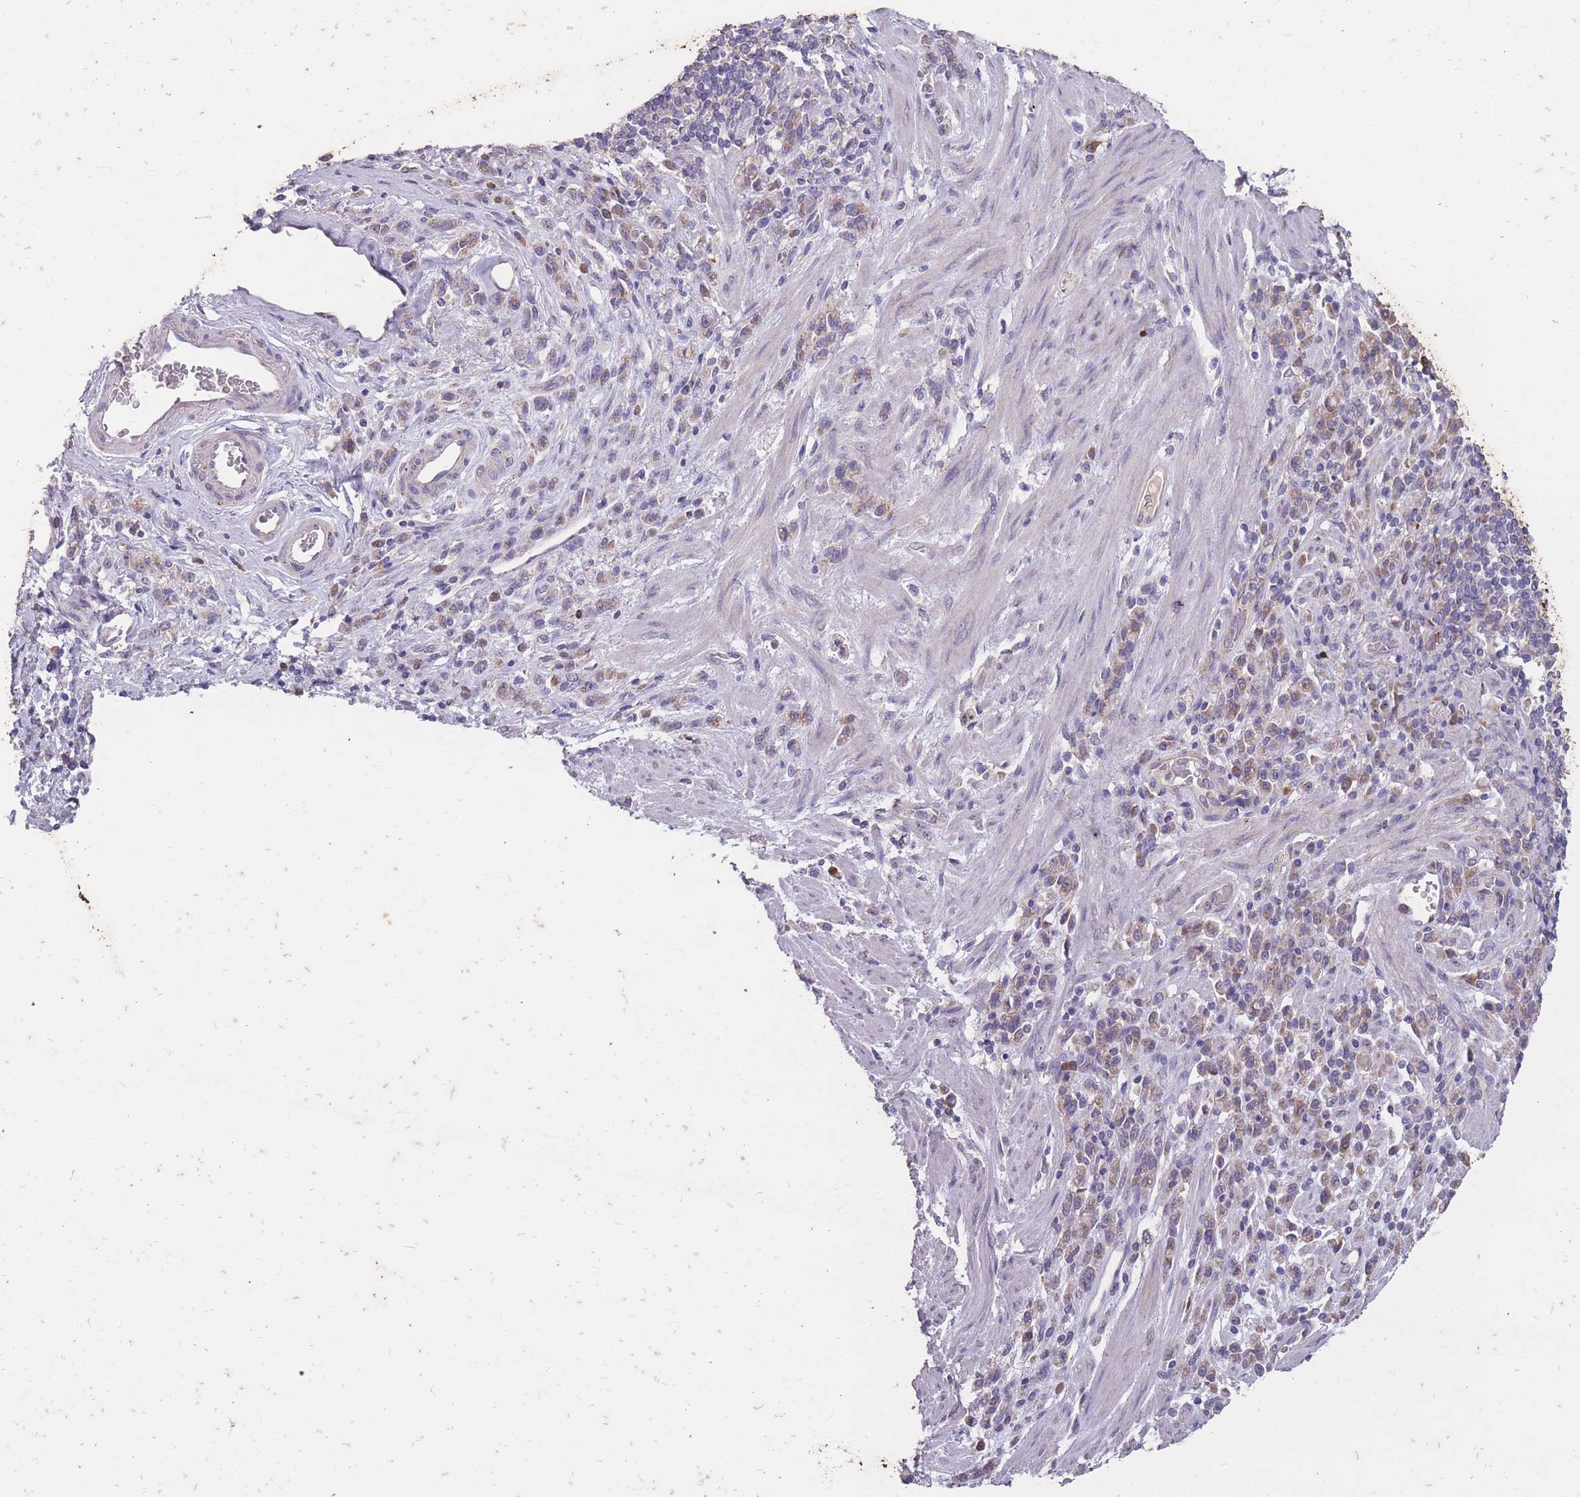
{"staining": {"intensity": "weak", "quantity": ">75%", "location": "cytoplasmic/membranous"}, "tissue": "stomach cancer", "cell_type": "Tumor cells", "image_type": "cancer", "snomed": [{"axis": "morphology", "description": "Adenocarcinoma, NOS"}, {"axis": "topography", "description": "Stomach"}], "caption": "Immunohistochemistry of stomach cancer (adenocarcinoma) reveals low levels of weak cytoplasmic/membranous positivity in about >75% of tumor cells.", "gene": "STIM2", "patient": {"sex": "male", "age": 77}}